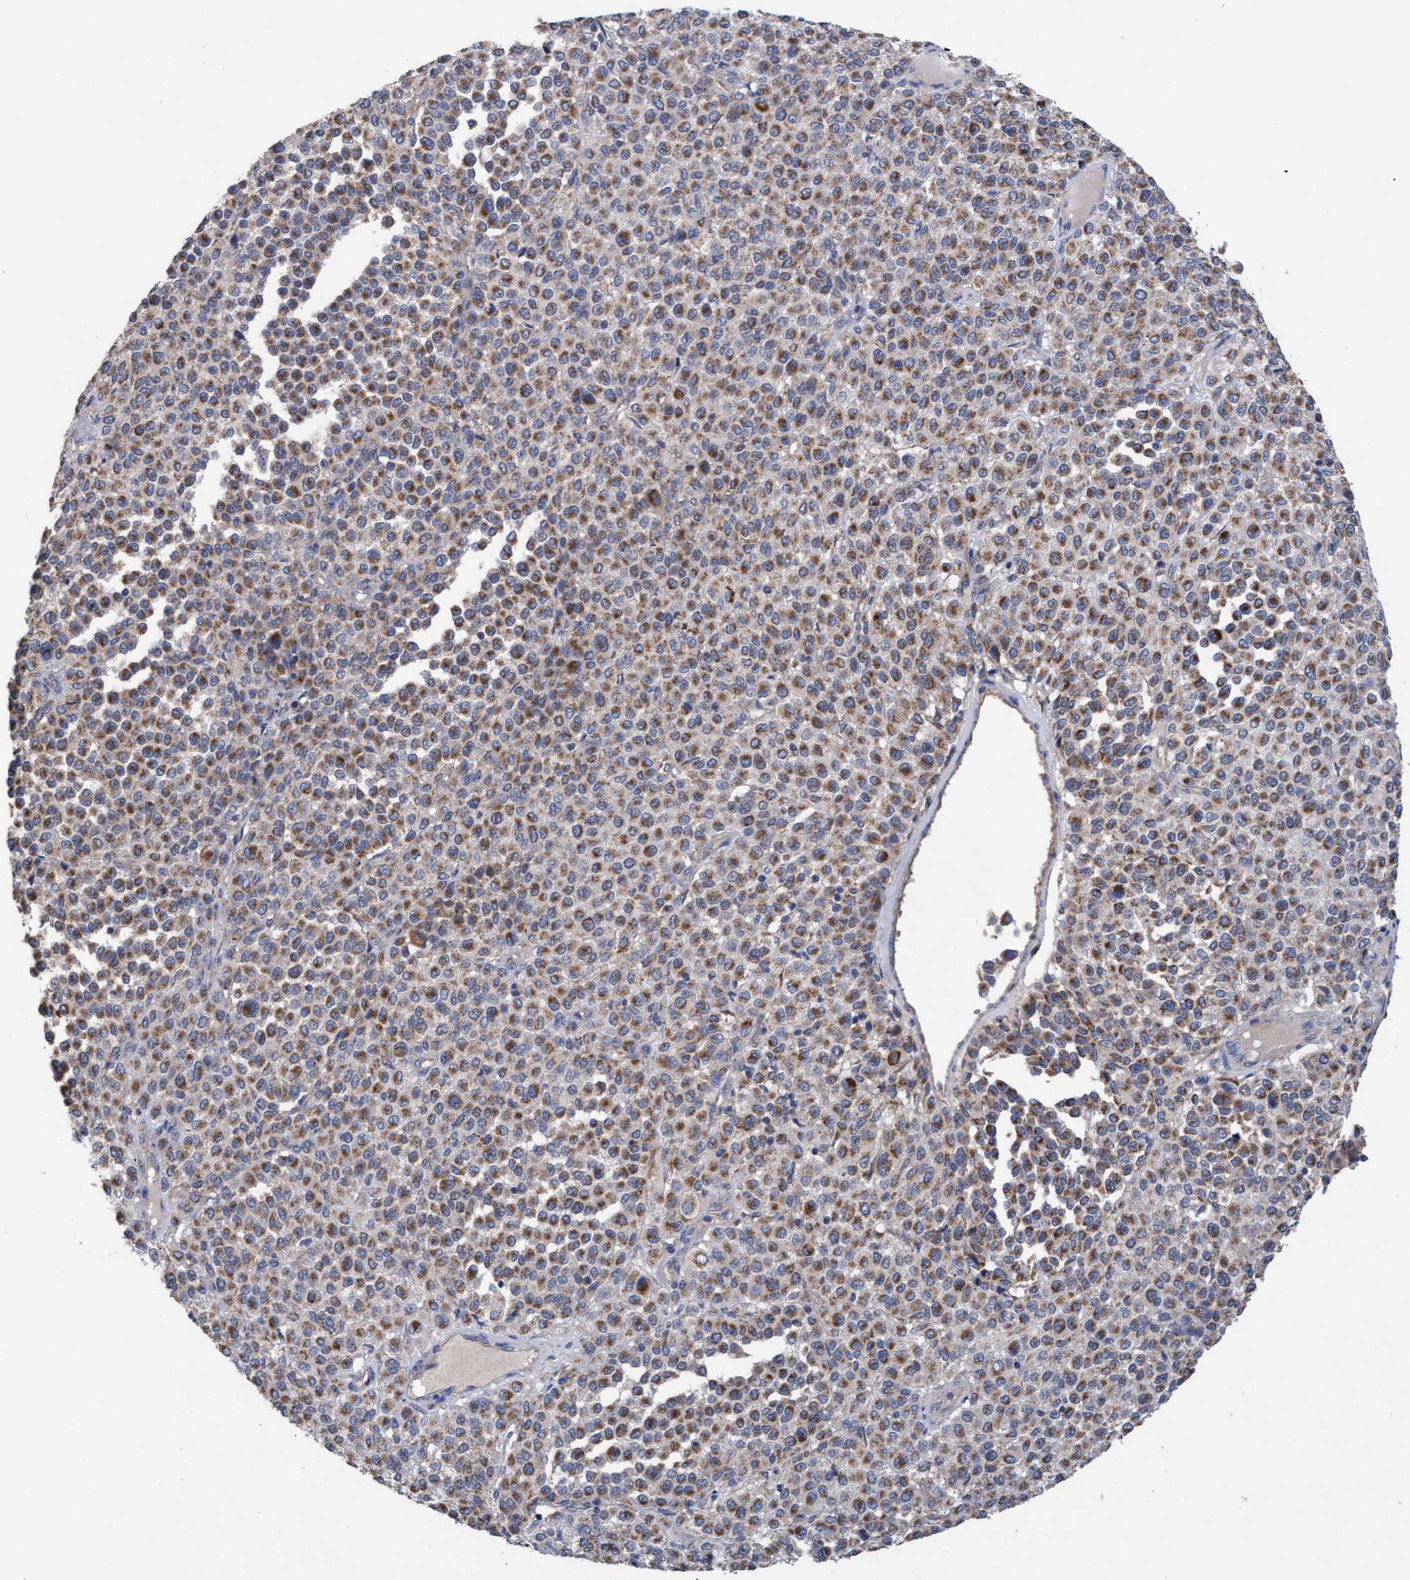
{"staining": {"intensity": "moderate", "quantity": ">75%", "location": "cytoplasmic/membranous"}, "tissue": "melanoma", "cell_type": "Tumor cells", "image_type": "cancer", "snomed": [{"axis": "morphology", "description": "Malignant melanoma, Metastatic site"}, {"axis": "topography", "description": "Pancreas"}], "caption": "Protein staining of melanoma tissue displays moderate cytoplasmic/membranous expression in approximately >75% of tumor cells.", "gene": "MRPL38", "patient": {"sex": "female", "age": 30}}